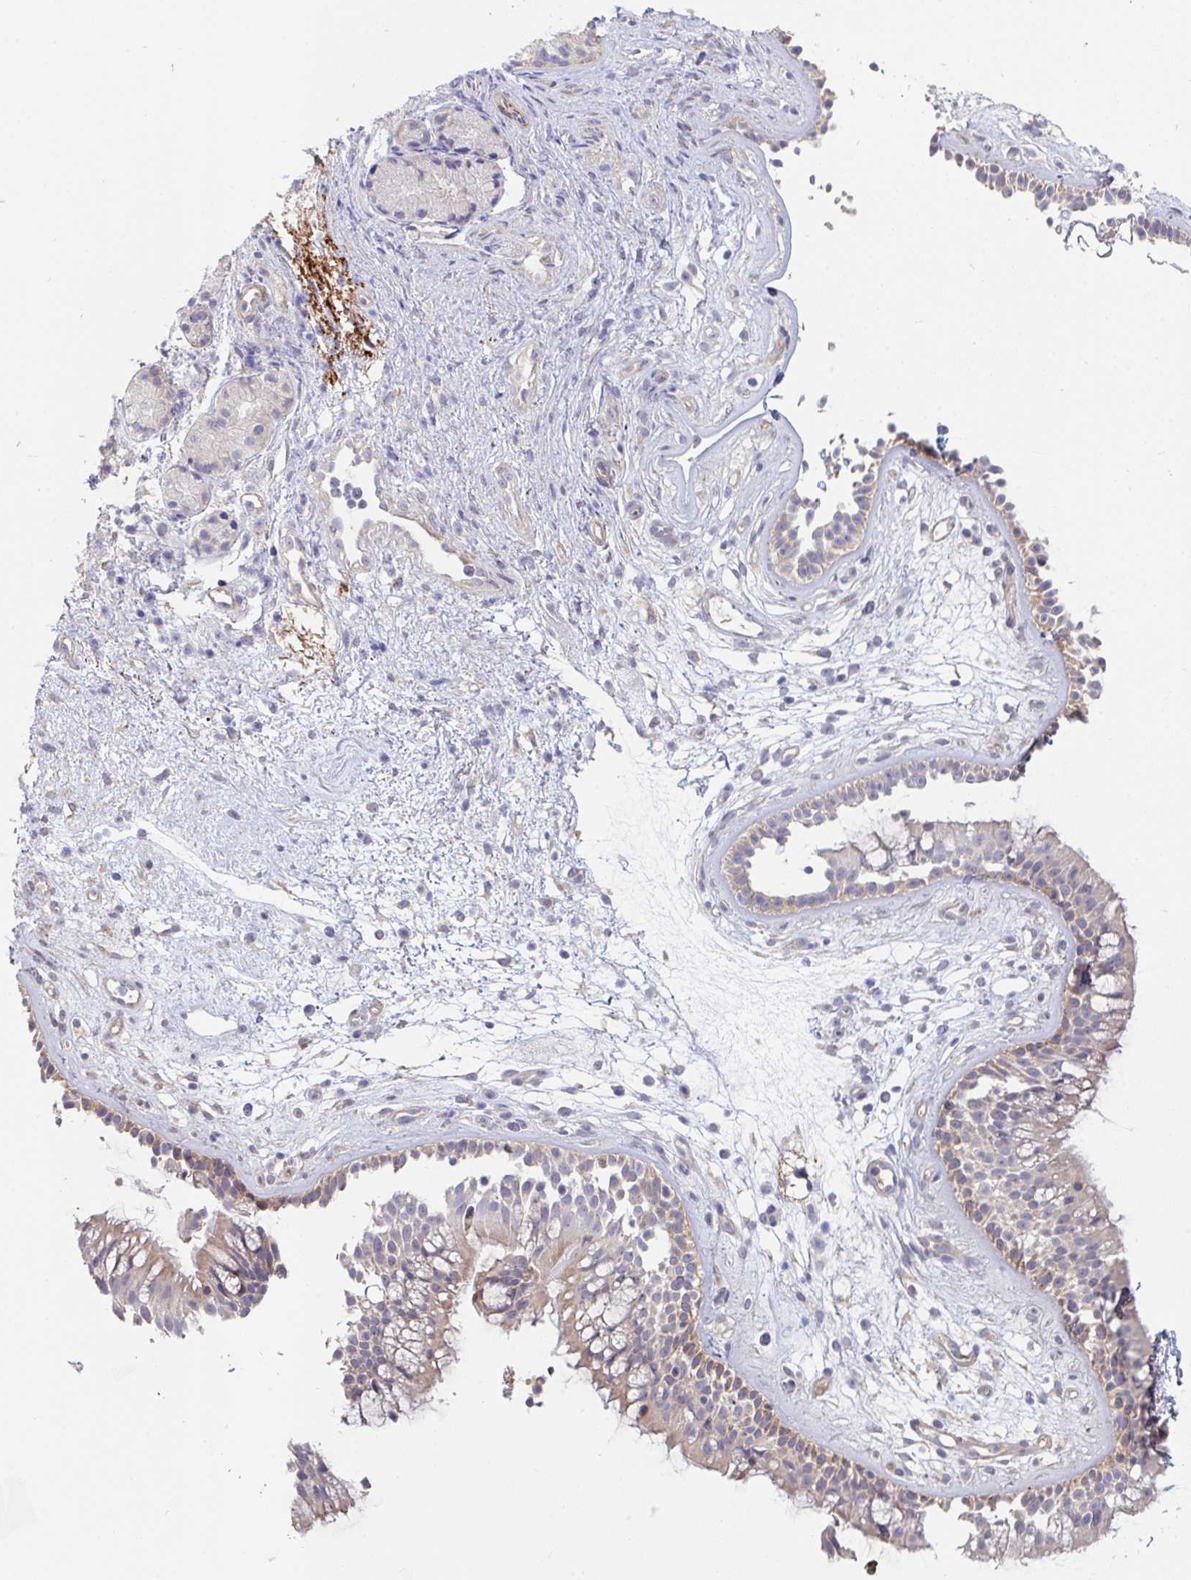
{"staining": {"intensity": "moderate", "quantity": "25%-75%", "location": "cytoplasmic/membranous"}, "tissue": "nasopharynx", "cell_type": "Respiratory epithelial cells", "image_type": "normal", "snomed": [{"axis": "morphology", "description": "Normal tissue, NOS"}, {"axis": "topography", "description": "Nasopharynx"}], "caption": "Respiratory epithelial cells exhibit medium levels of moderate cytoplasmic/membranous staining in approximately 25%-75% of cells in normal human nasopharynx.", "gene": "FAM156A", "patient": {"sex": "female", "age": 70}}